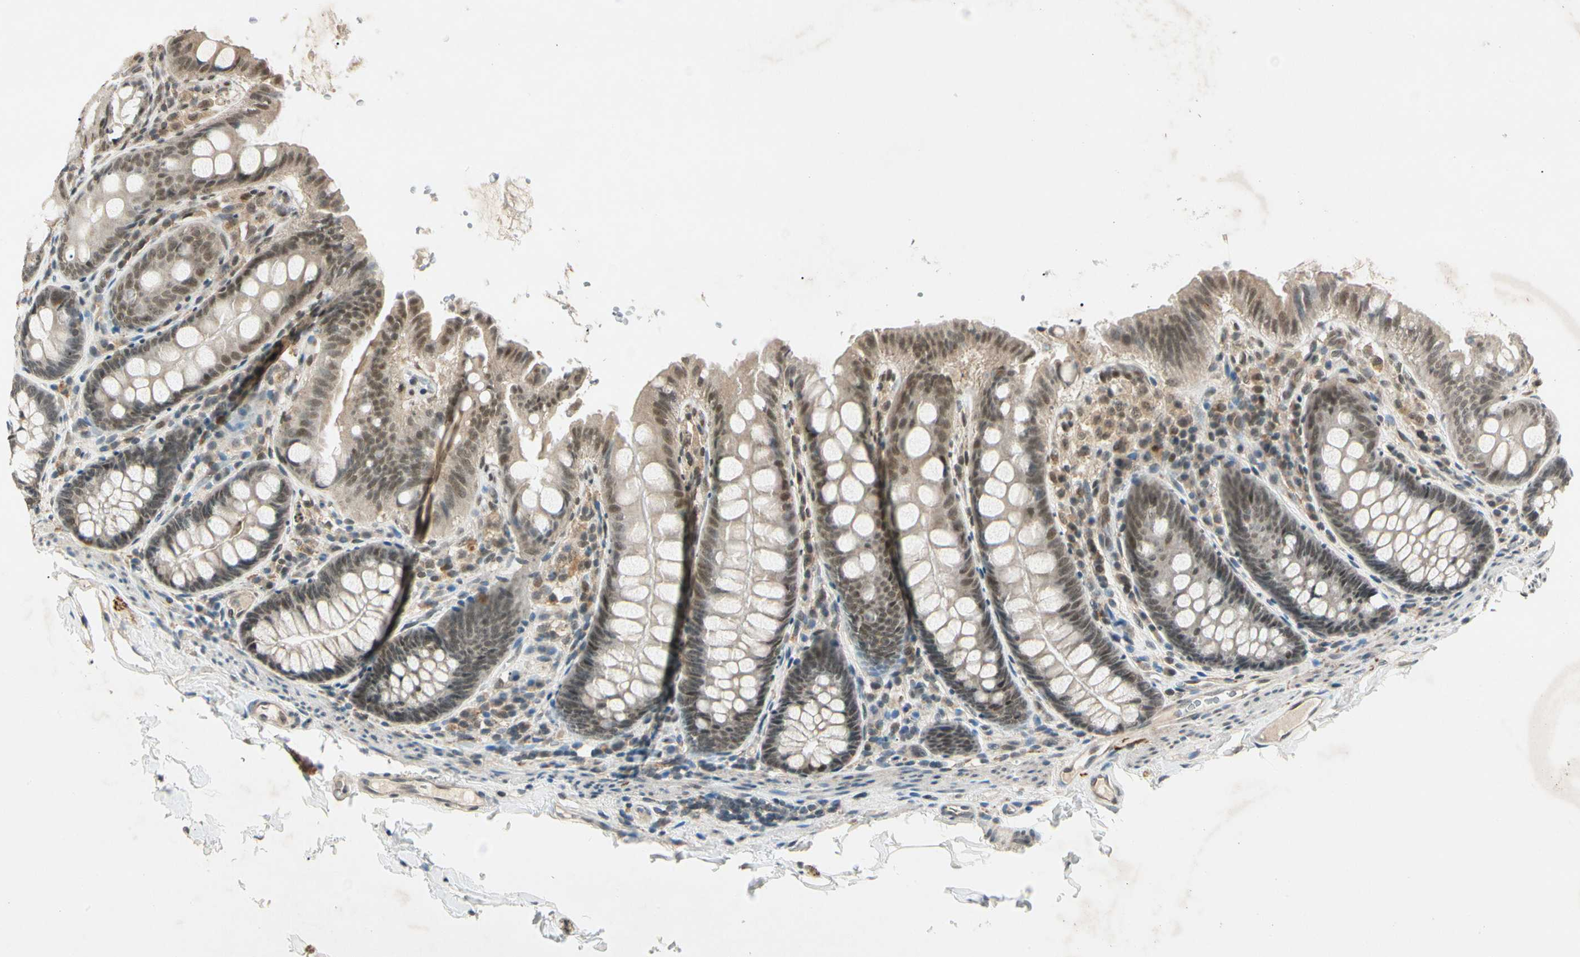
{"staining": {"intensity": "weak", "quantity": ">75%", "location": "cytoplasmic/membranous"}, "tissue": "colon", "cell_type": "Endothelial cells", "image_type": "normal", "snomed": [{"axis": "morphology", "description": "Normal tissue, NOS"}, {"axis": "topography", "description": "Colon"}], "caption": "High-power microscopy captured an immunohistochemistry (IHC) micrograph of benign colon, revealing weak cytoplasmic/membranous expression in approximately >75% of endothelial cells.", "gene": "ZSCAN12", "patient": {"sex": "female", "age": 61}}